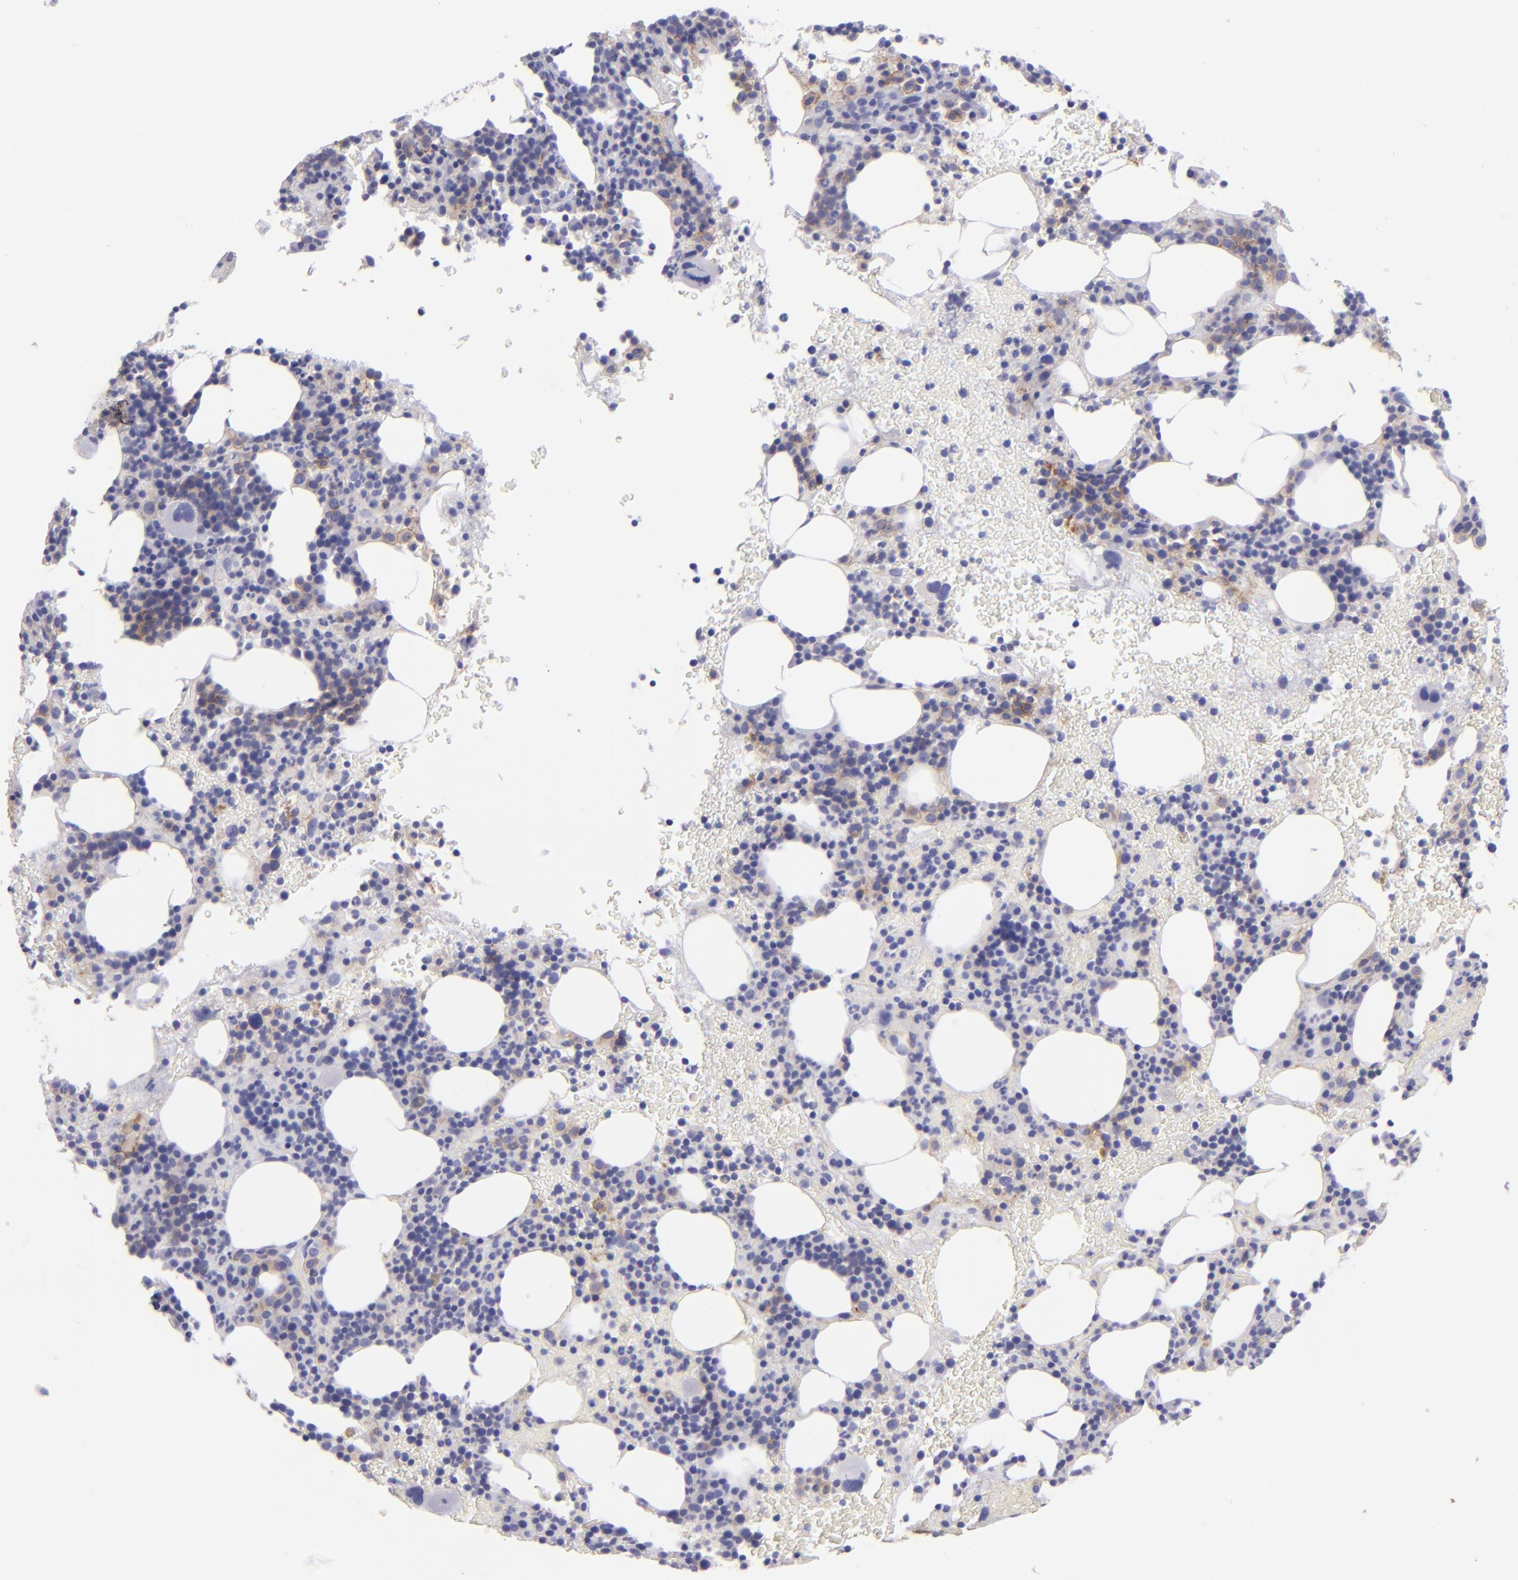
{"staining": {"intensity": "weak", "quantity": "<25%", "location": "cytoplasmic/membranous"}, "tissue": "bone marrow", "cell_type": "Hematopoietic cells", "image_type": "normal", "snomed": [{"axis": "morphology", "description": "Normal tissue, NOS"}, {"axis": "topography", "description": "Bone marrow"}], "caption": "The immunohistochemistry (IHC) micrograph has no significant positivity in hematopoietic cells of bone marrow.", "gene": "CD82", "patient": {"sex": "male", "age": 86}}